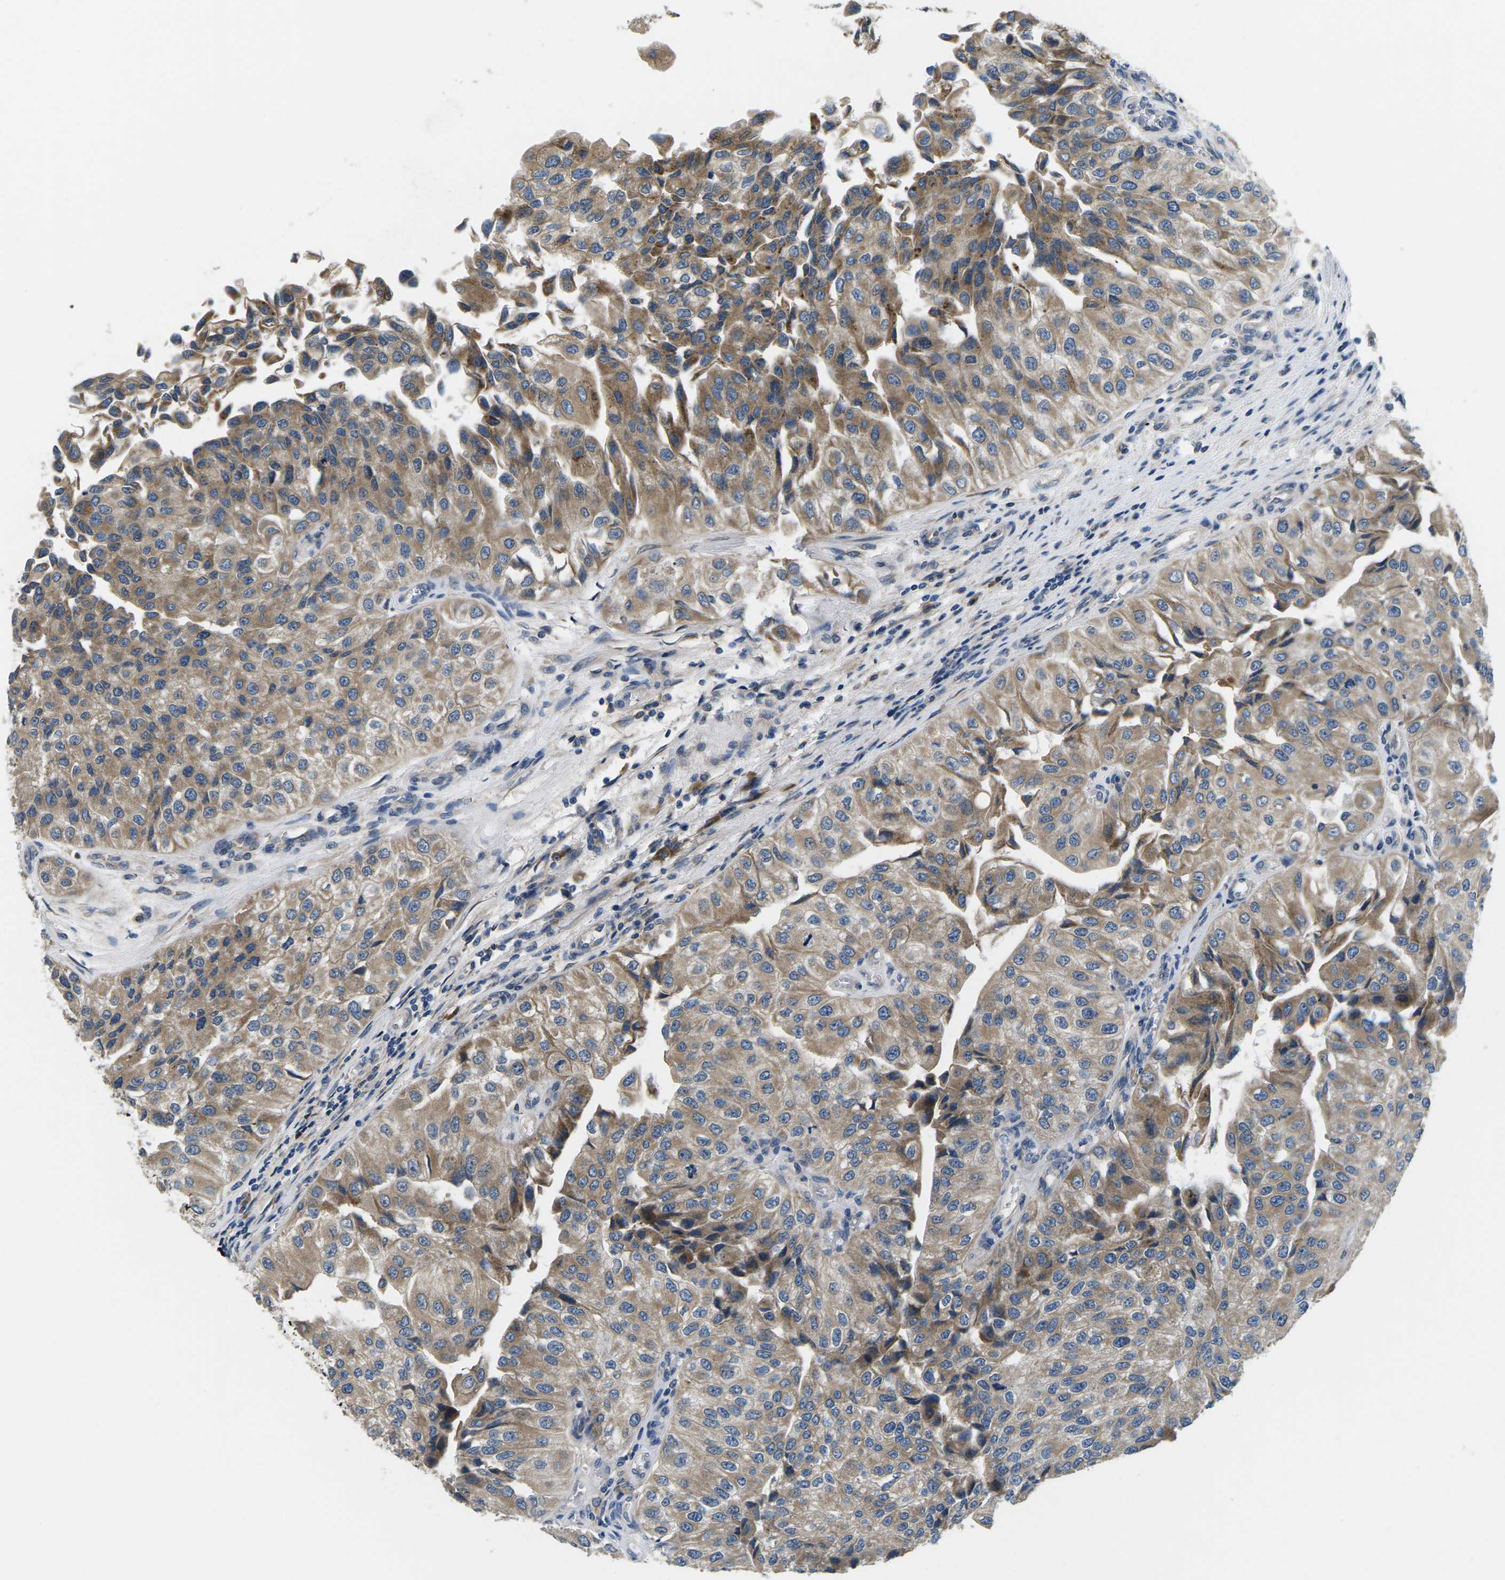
{"staining": {"intensity": "moderate", "quantity": ">75%", "location": "cytoplasmic/membranous"}, "tissue": "urothelial cancer", "cell_type": "Tumor cells", "image_type": "cancer", "snomed": [{"axis": "morphology", "description": "Urothelial carcinoma, High grade"}, {"axis": "topography", "description": "Kidney"}, {"axis": "topography", "description": "Urinary bladder"}], "caption": "Urothelial cancer stained with a brown dye demonstrates moderate cytoplasmic/membranous positive staining in approximately >75% of tumor cells.", "gene": "ERGIC3", "patient": {"sex": "male", "age": 77}}